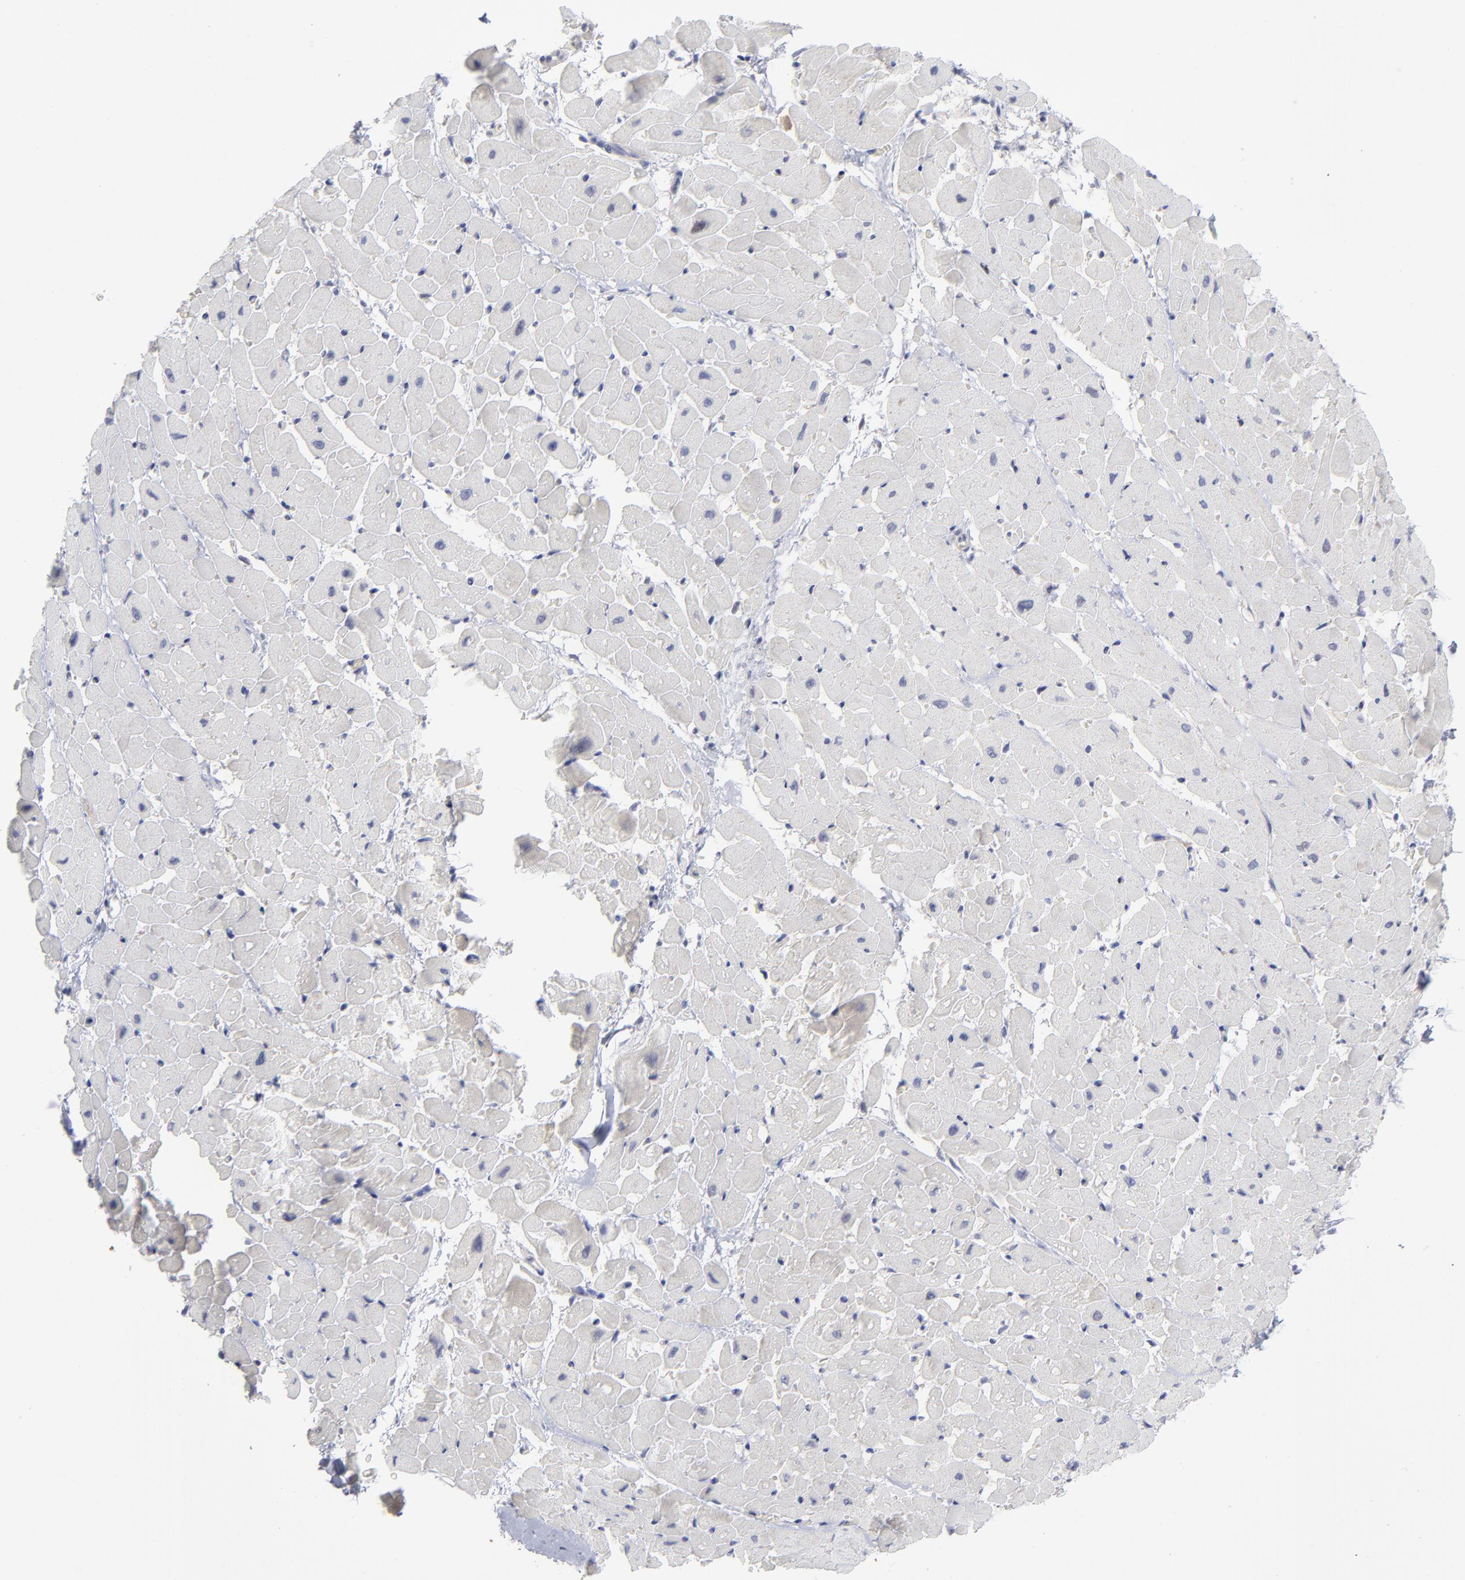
{"staining": {"intensity": "negative", "quantity": "none", "location": "none"}, "tissue": "heart muscle", "cell_type": "Cardiomyocytes", "image_type": "normal", "snomed": [{"axis": "morphology", "description": "Normal tissue, NOS"}, {"axis": "topography", "description": "Heart"}], "caption": "Immunohistochemistry of benign heart muscle reveals no staining in cardiomyocytes. (Stains: DAB IHC with hematoxylin counter stain, Microscopy: brightfield microscopy at high magnification).", "gene": "RPS24", "patient": {"sex": "male", "age": 45}}